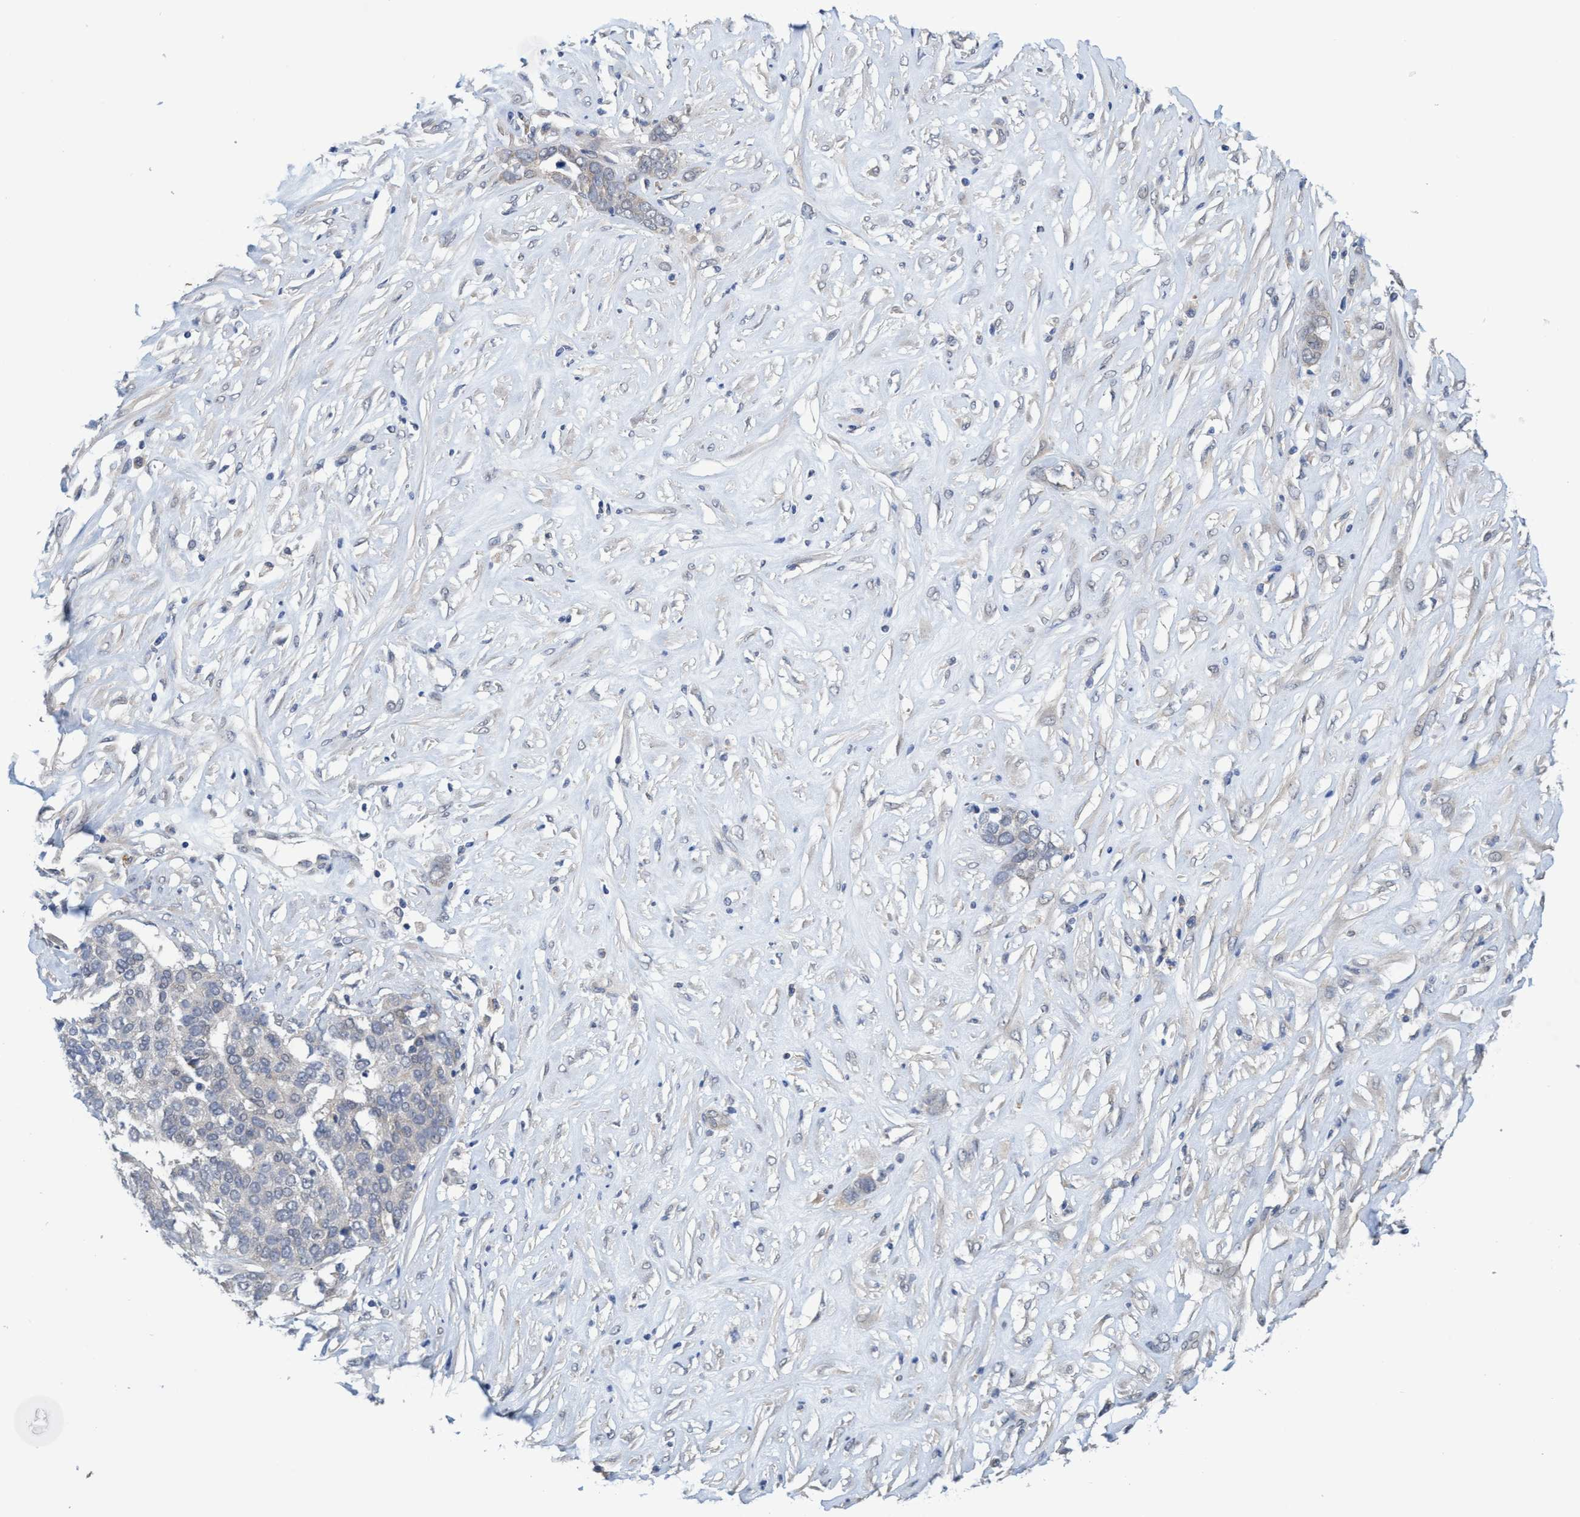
{"staining": {"intensity": "negative", "quantity": "none", "location": "none"}, "tissue": "ovarian cancer", "cell_type": "Tumor cells", "image_type": "cancer", "snomed": [{"axis": "morphology", "description": "Cystadenocarcinoma, serous, NOS"}, {"axis": "topography", "description": "Ovary"}], "caption": "Ovarian serous cystadenocarcinoma stained for a protein using immunohistochemistry (IHC) displays no positivity tumor cells.", "gene": "SEMA4D", "patient": {"sex": "female", "age": 44}}